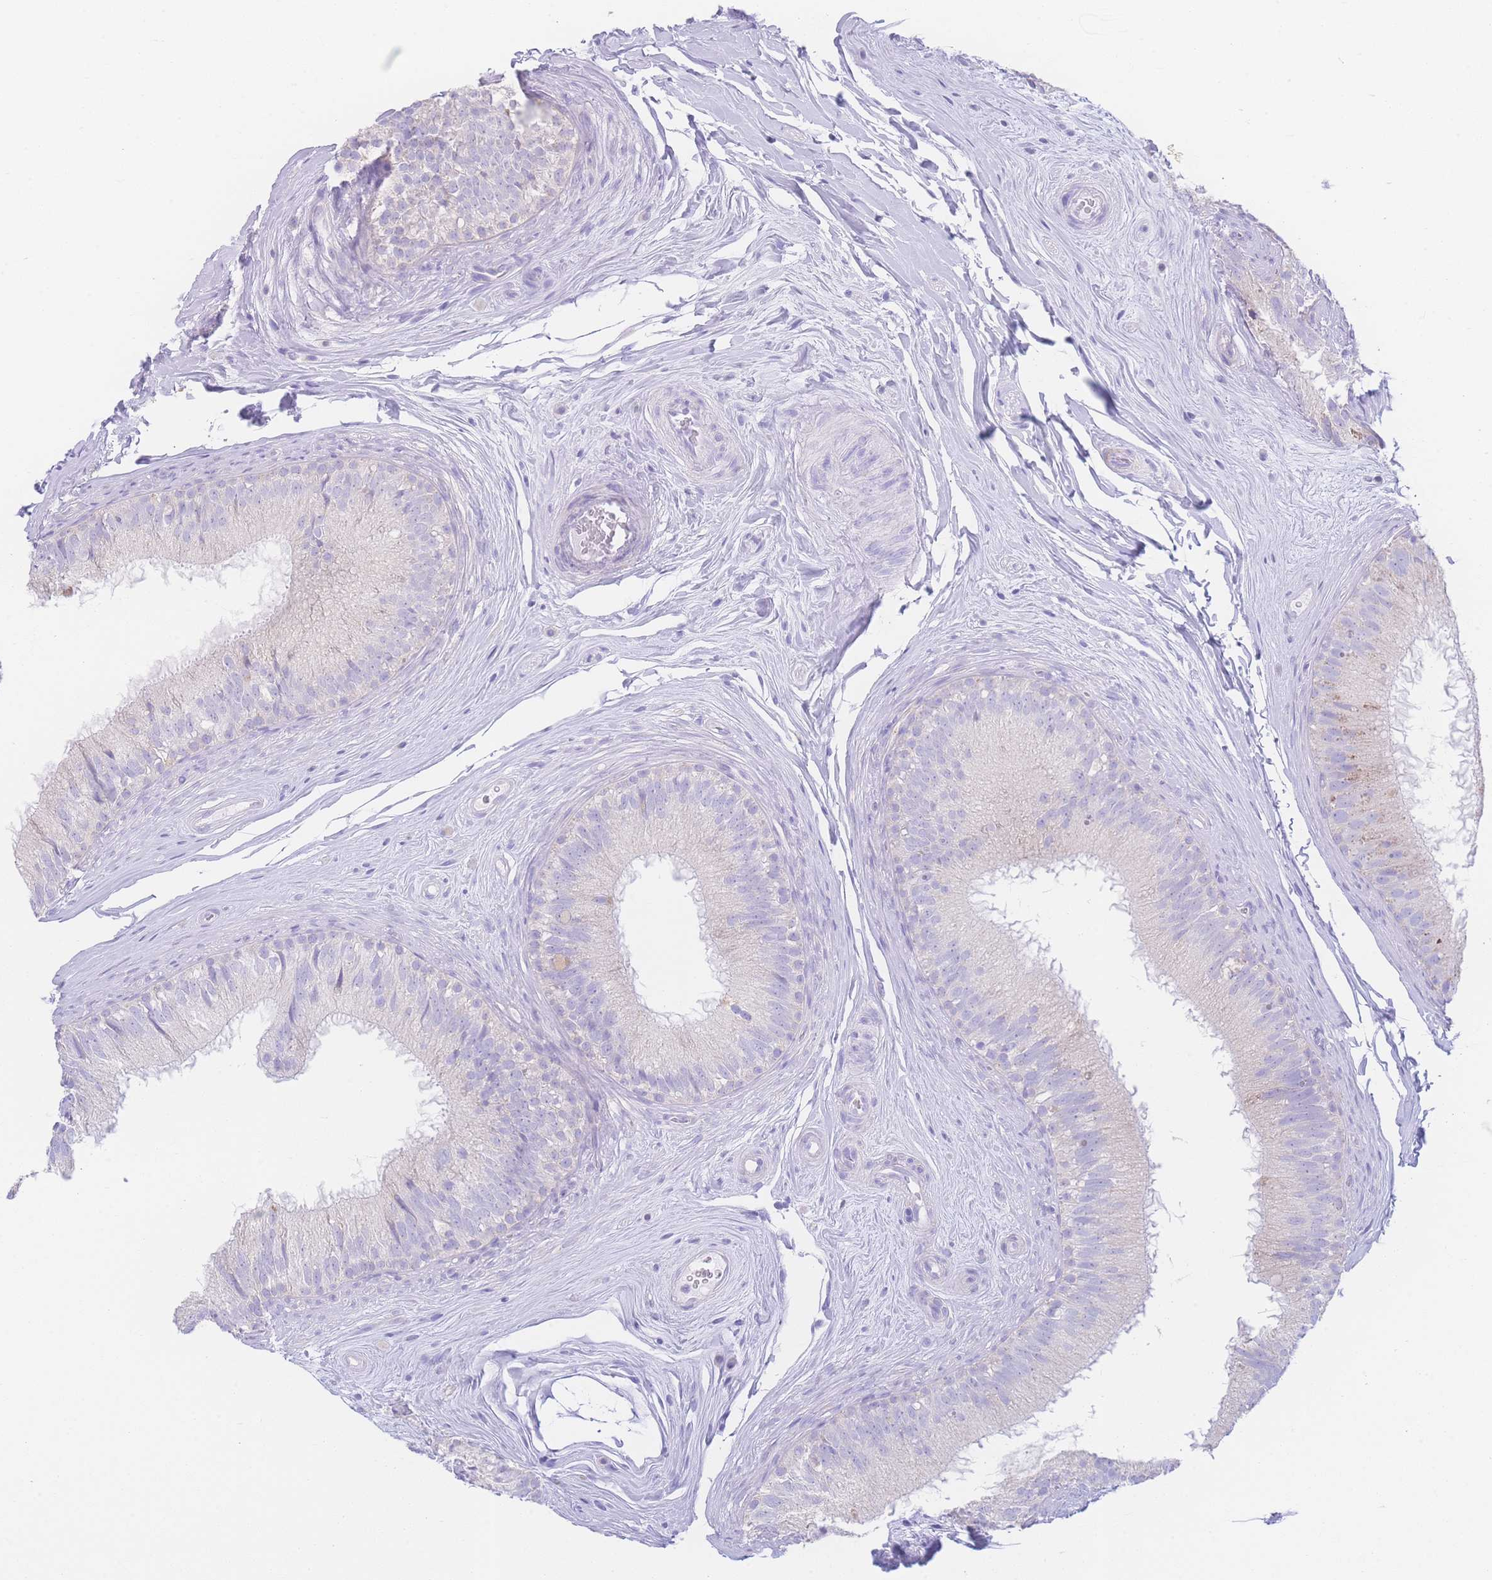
{"staining": {"intensity": "negative", "quantity": "none", "location": "none"}, "tissue": "epididymis", "cell_type": "Glandular cells", "image_type": "normal", "snomed": [{"axis": "morphology", "description": "Normal tissue, NOS"}, {"axis": "topography", "description": "Epididymis"}], "caption": "DAB (3,3'-diaminobenzidine) immunohistochemical staining of normal epididymis demonstrates no significant expression in glandular cells. (Stains: DAB immunohistochemistry with hematoxylin counter stain, Microscopy: brightfield microscopy at high magnification).", "gene": "NBEAL1", "patient": {"sex": "male", "age": 34}}